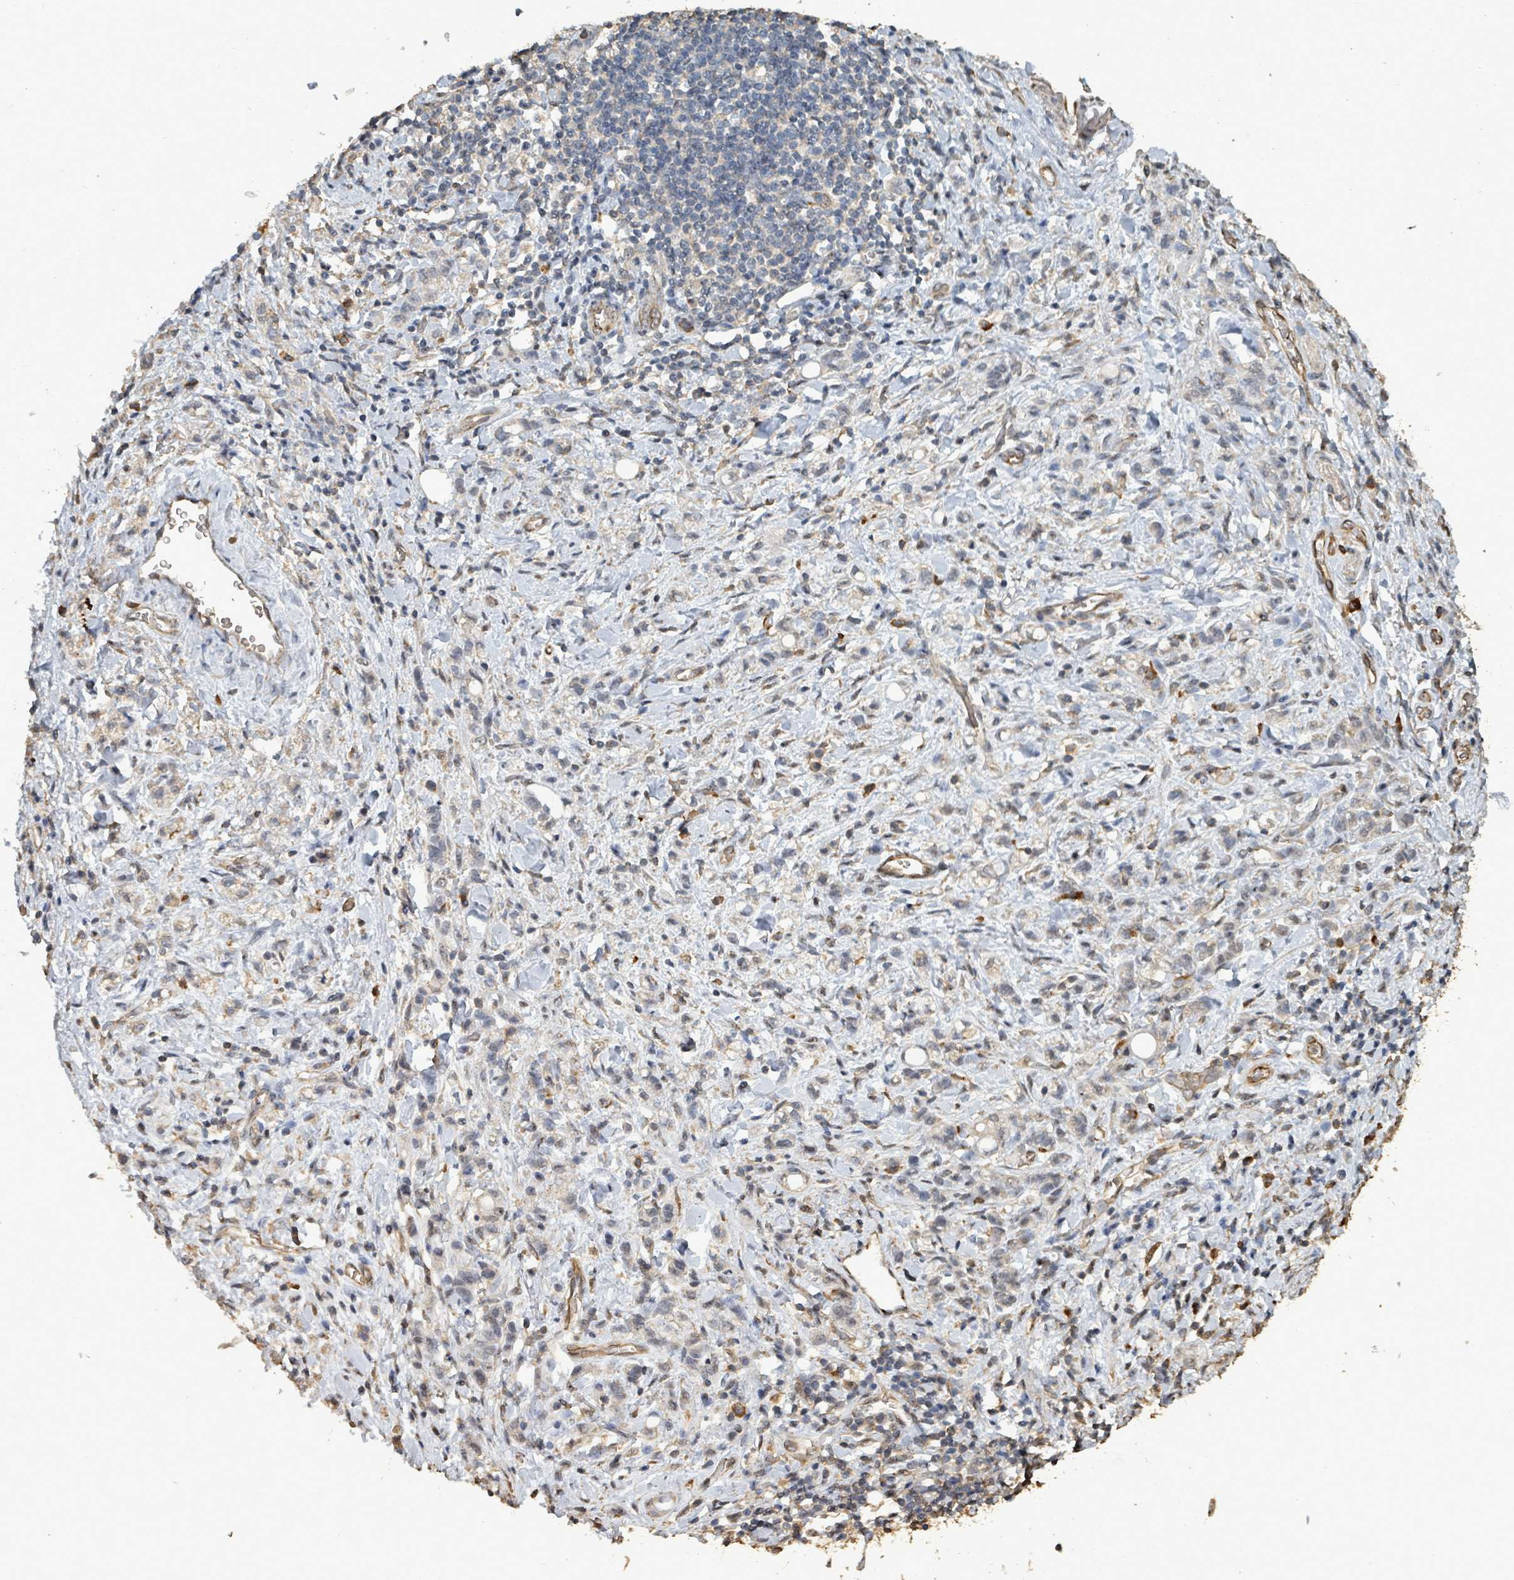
{"staining": {"intensity": "negative", "quantity": "none", "location": "none"}, "tissue": "stomach cancer", "cell_type": "Tumor cells", "image_type": "cancer", "snomed": [{"axis": "morphology", "description": "Adenocarcinoma, NOS"}, {"axis": "topography", "description": "Stomach"}], "caption": "Immunohistochemistry of stomach cancer (adenocarcinoma) displays no expression in tumor cells.", "gene": "C6orf52", "patient": {"sex": "male", "age": 77}}